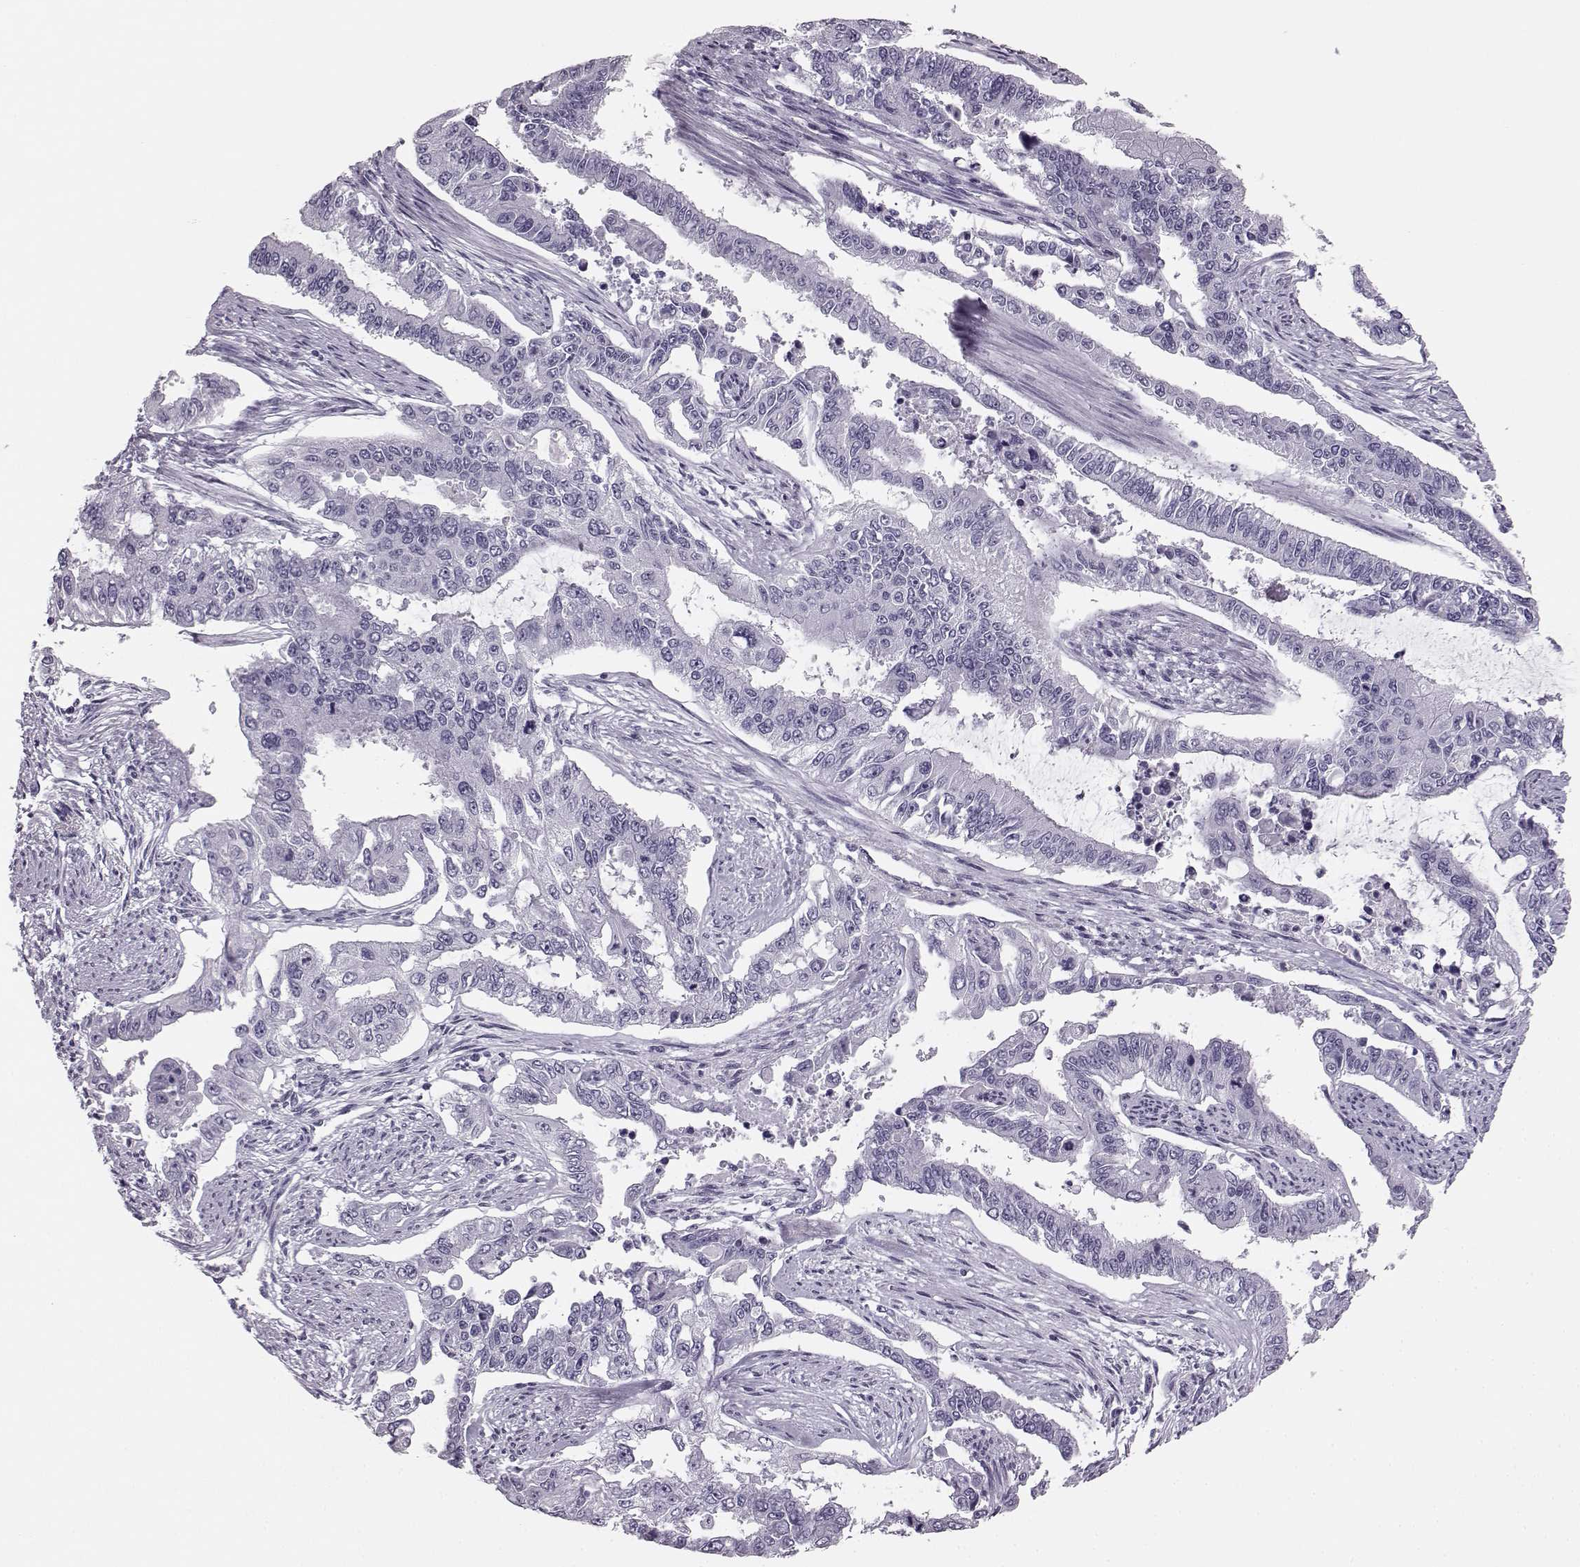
{"staining": {"intensity": "negative", "quantity": "none", "location": "none"}, "tissue": "endometrial cancer", "cell_type": "Tumor cells", "image_type": "cancer", "snomed": [{"axis": "morphology", "description": "Adenocarcinoma, NOS"}, {"axis": "topography", "description": "Uterus"}], "caption": "The image demonstrates no significant expression in tumor cells of endometrial cancer.", "gene": "BFSP2", "patient": {"sex": "female", "age": 59}}